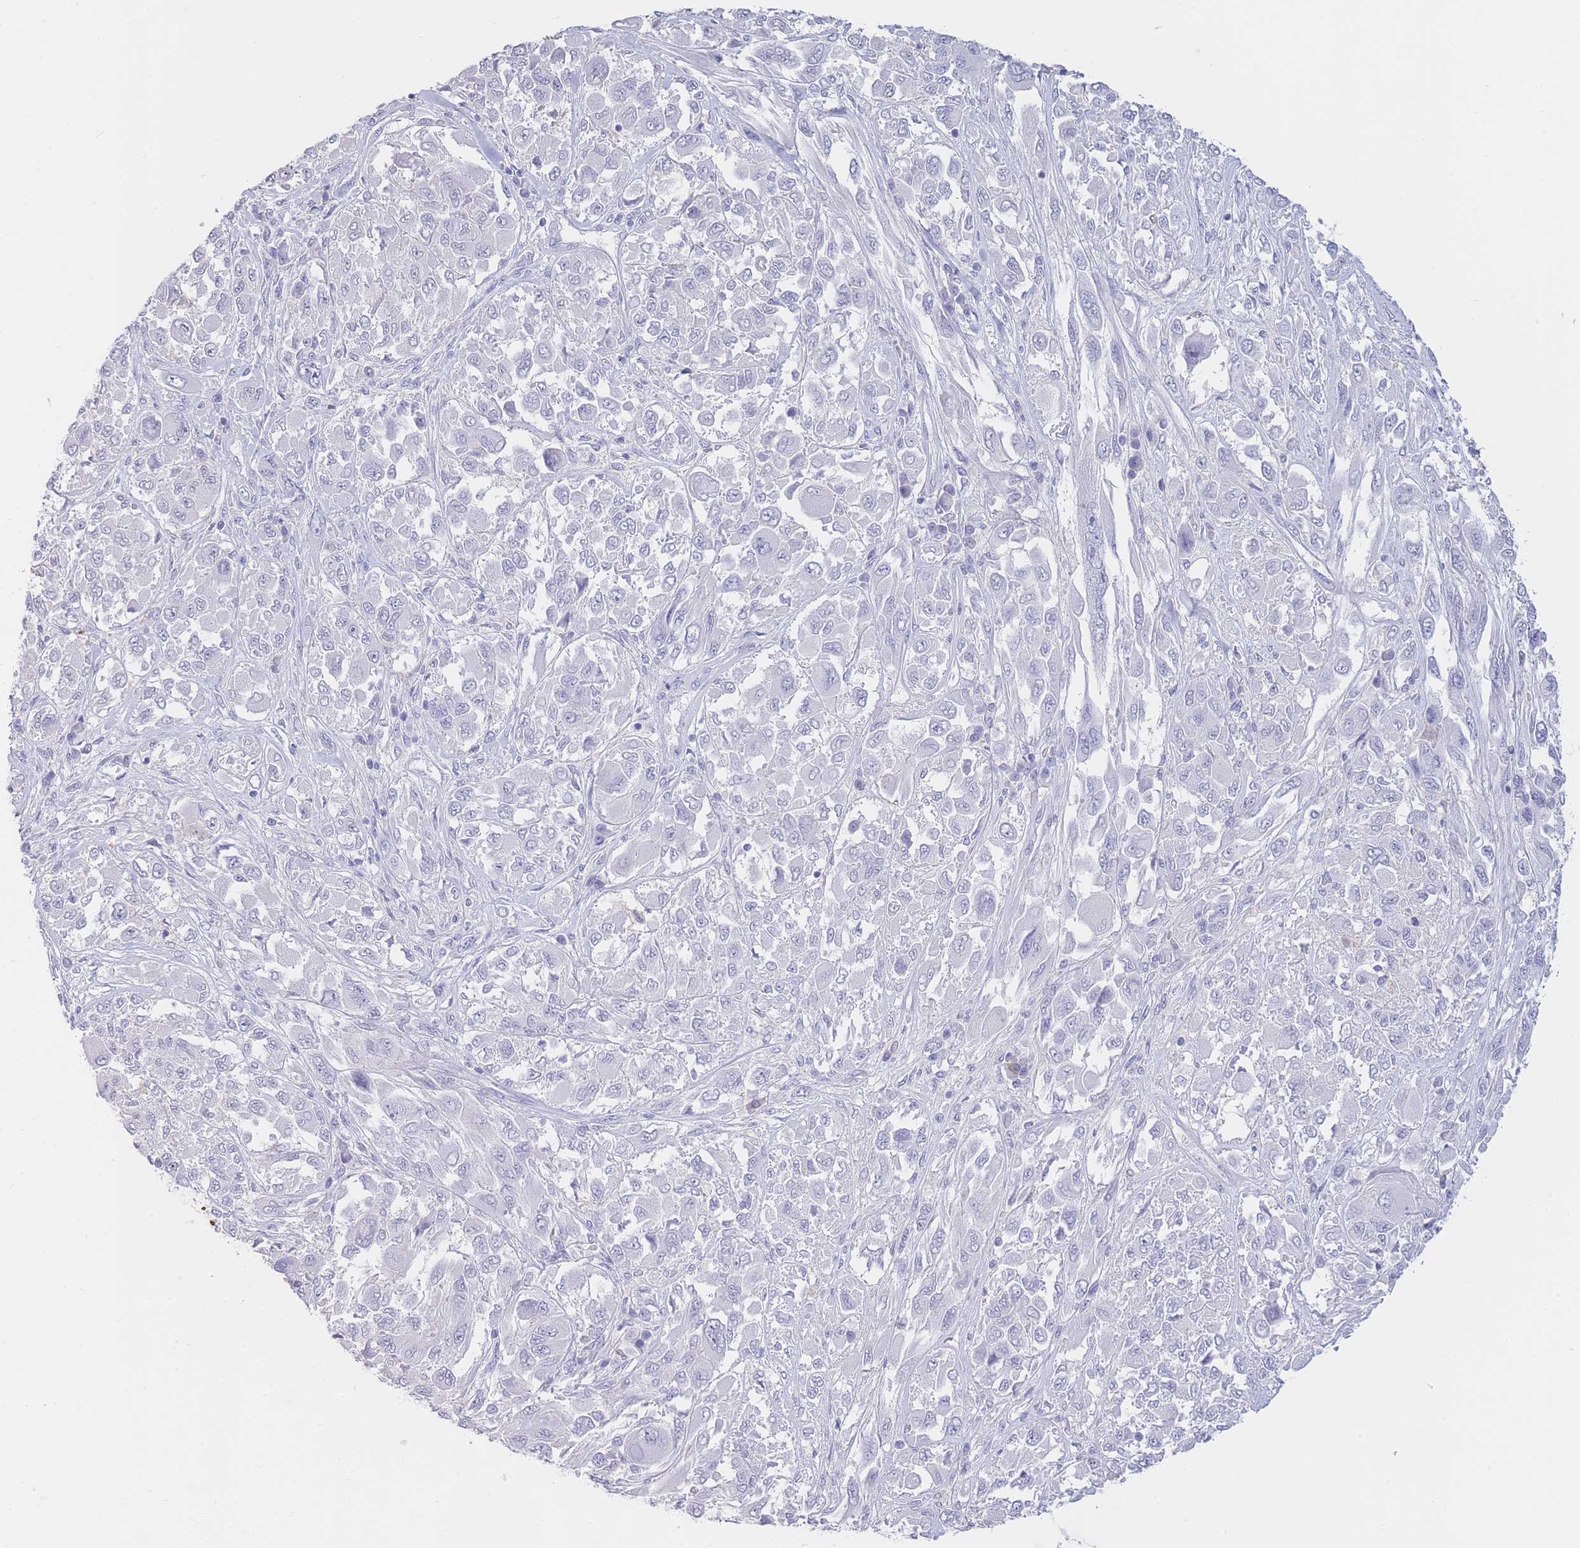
{"staining": {"intensity": "negative", "quantity": "none", "location": "none"}, "tissue": "melanoma", "cell_type": "Tumor cells", "image_type": "cancer", "snomed": [{"axis": "morphology", "description": "Malignant melanoma, NOS"}, {"axis": "topography", "description": "Skin"}], "caption": "Tumor cells are negative for brown protein staining in melanoma.", "gene": "CD37", "patient": {"sex": "female", "age": 91}}